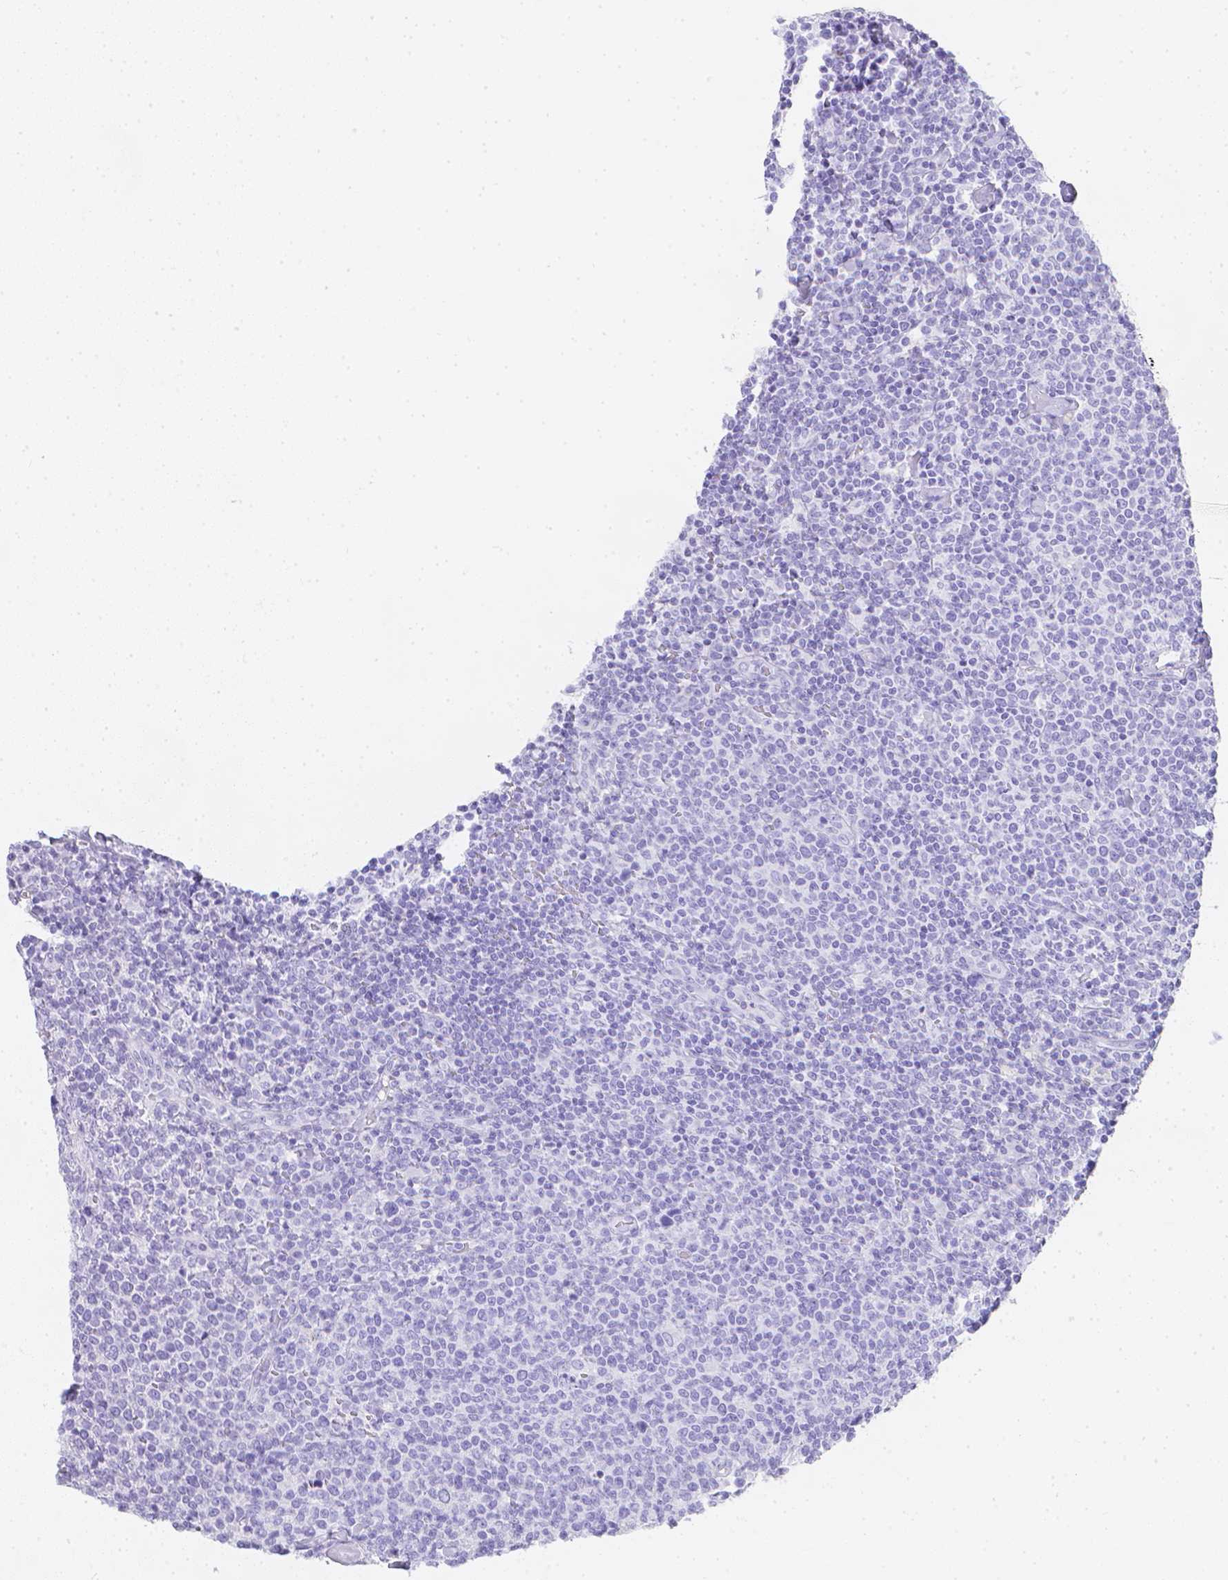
{"staining": {"intensity": "negative", "quantity": "none", "location": "none"}, "tissue": "lymphoma", "cell_type": "Tumor cells", "image_type": "cancer", "snomed": [{"axis": "morphology", "description": "Malignant lymphoma, non-Hodgkin's type, High grade"}, {"axis": "topography", "description": "Lymph node"}], "caption": "The immunohistochemistry micrograph has no significant expression in tumor cells of malignant lymphoma, non-Hodgkin's type (high-grade) tissue.", "gene": "LGALS4", "patient": {"sex": "male", "age": 61}}